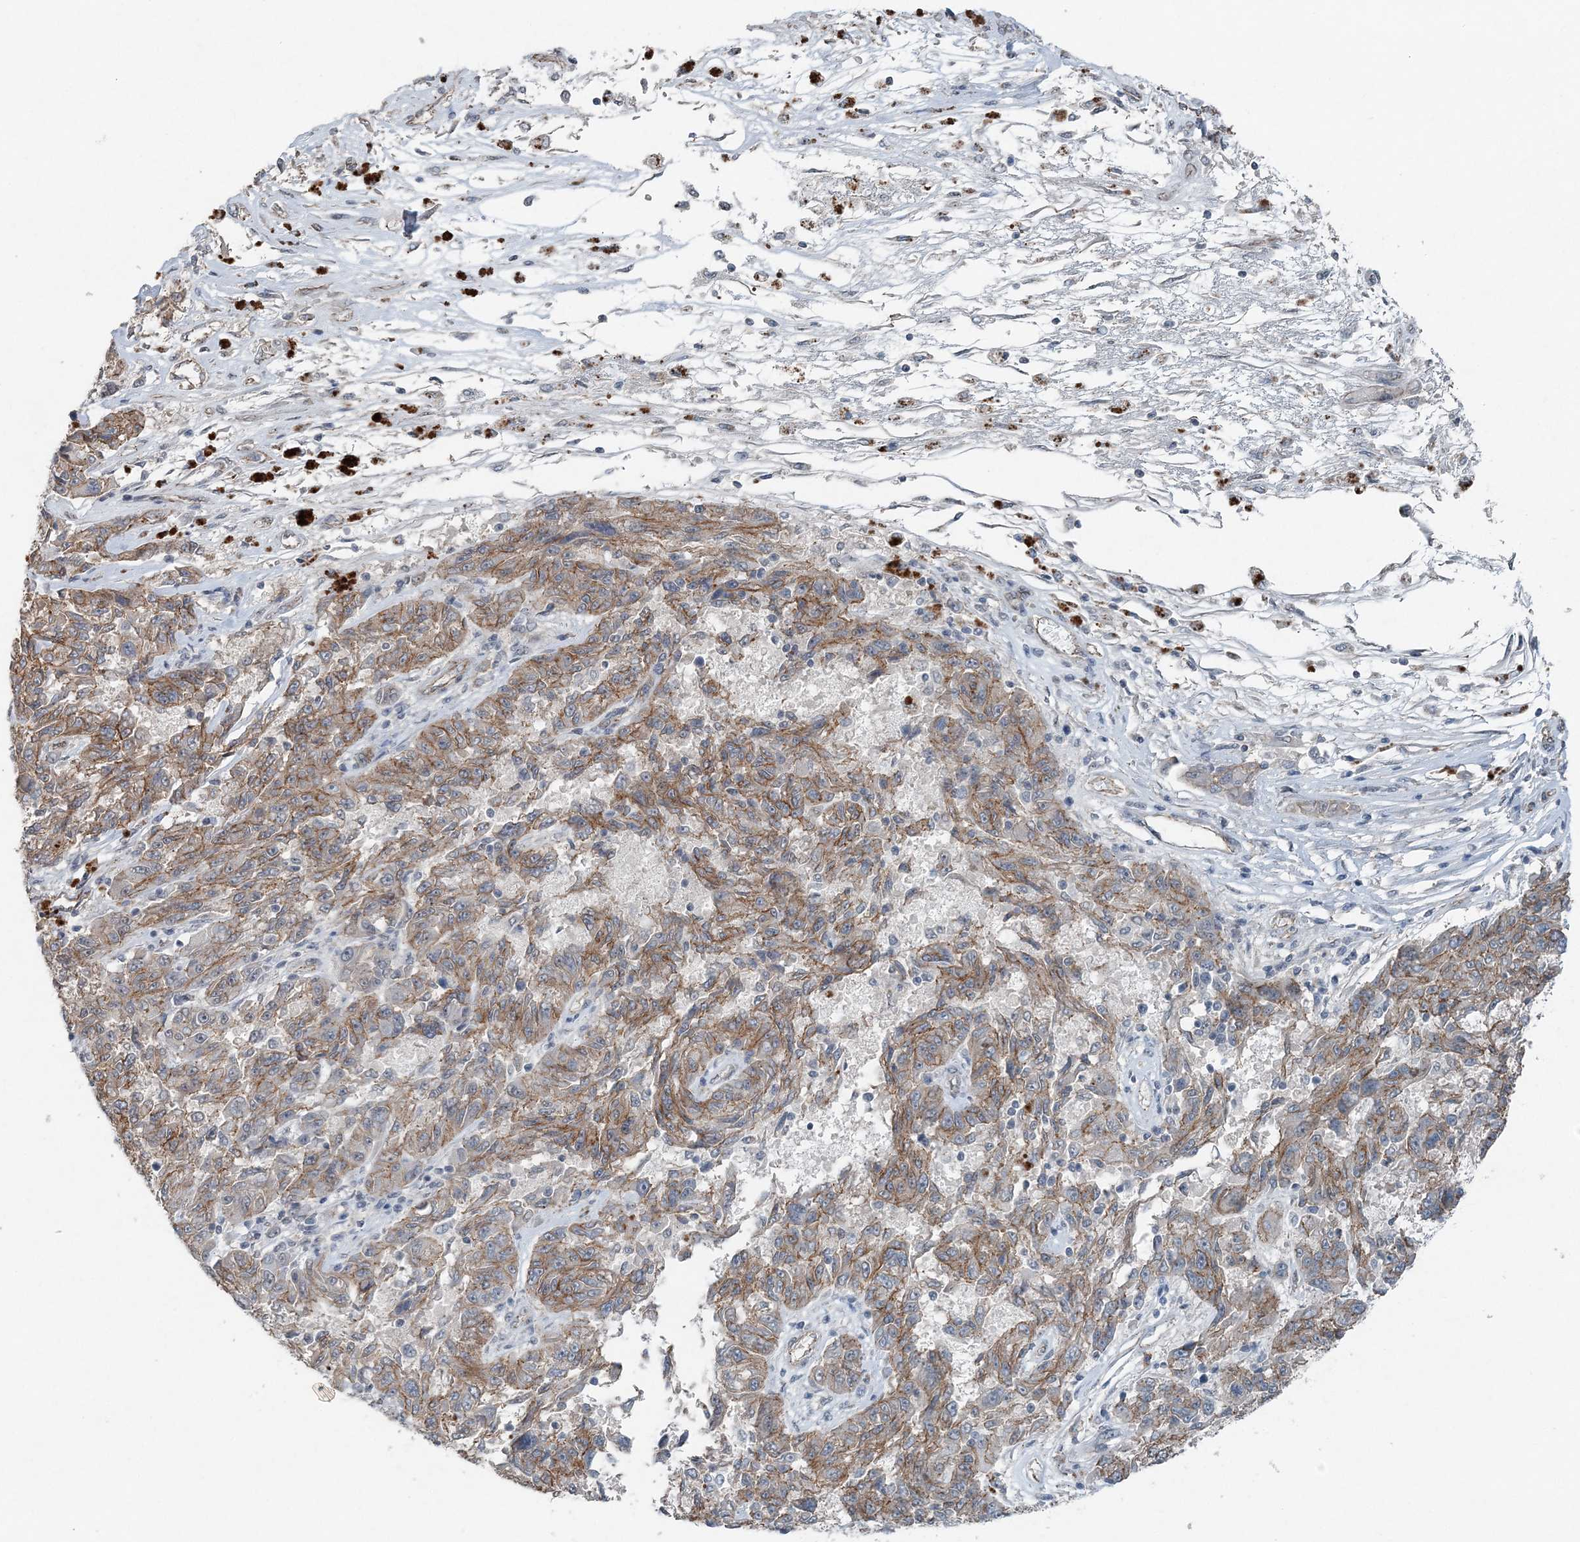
{"staining": {"intensity": "moderate", "quantity": "25%-75%", "location": "cytoplasmic/membranous"}, "tissue": "melanoma", "cell_type": "Tumor cells", "image_type": "cancer", "snomed": [{"axis": "morphology", "description": "Malignant melanoma, NOS"}, {"axis": "topography", "description": "Skin"}], "caption": "Approximately 25%-75% of tumor cells in malignant melanoma reveal moderate cytoplasmic/membranous protein expression as visualized by brown immunohistochemical staining.", "gene": "VSIG2", "patient": {"sex": "male", "age": 53}}